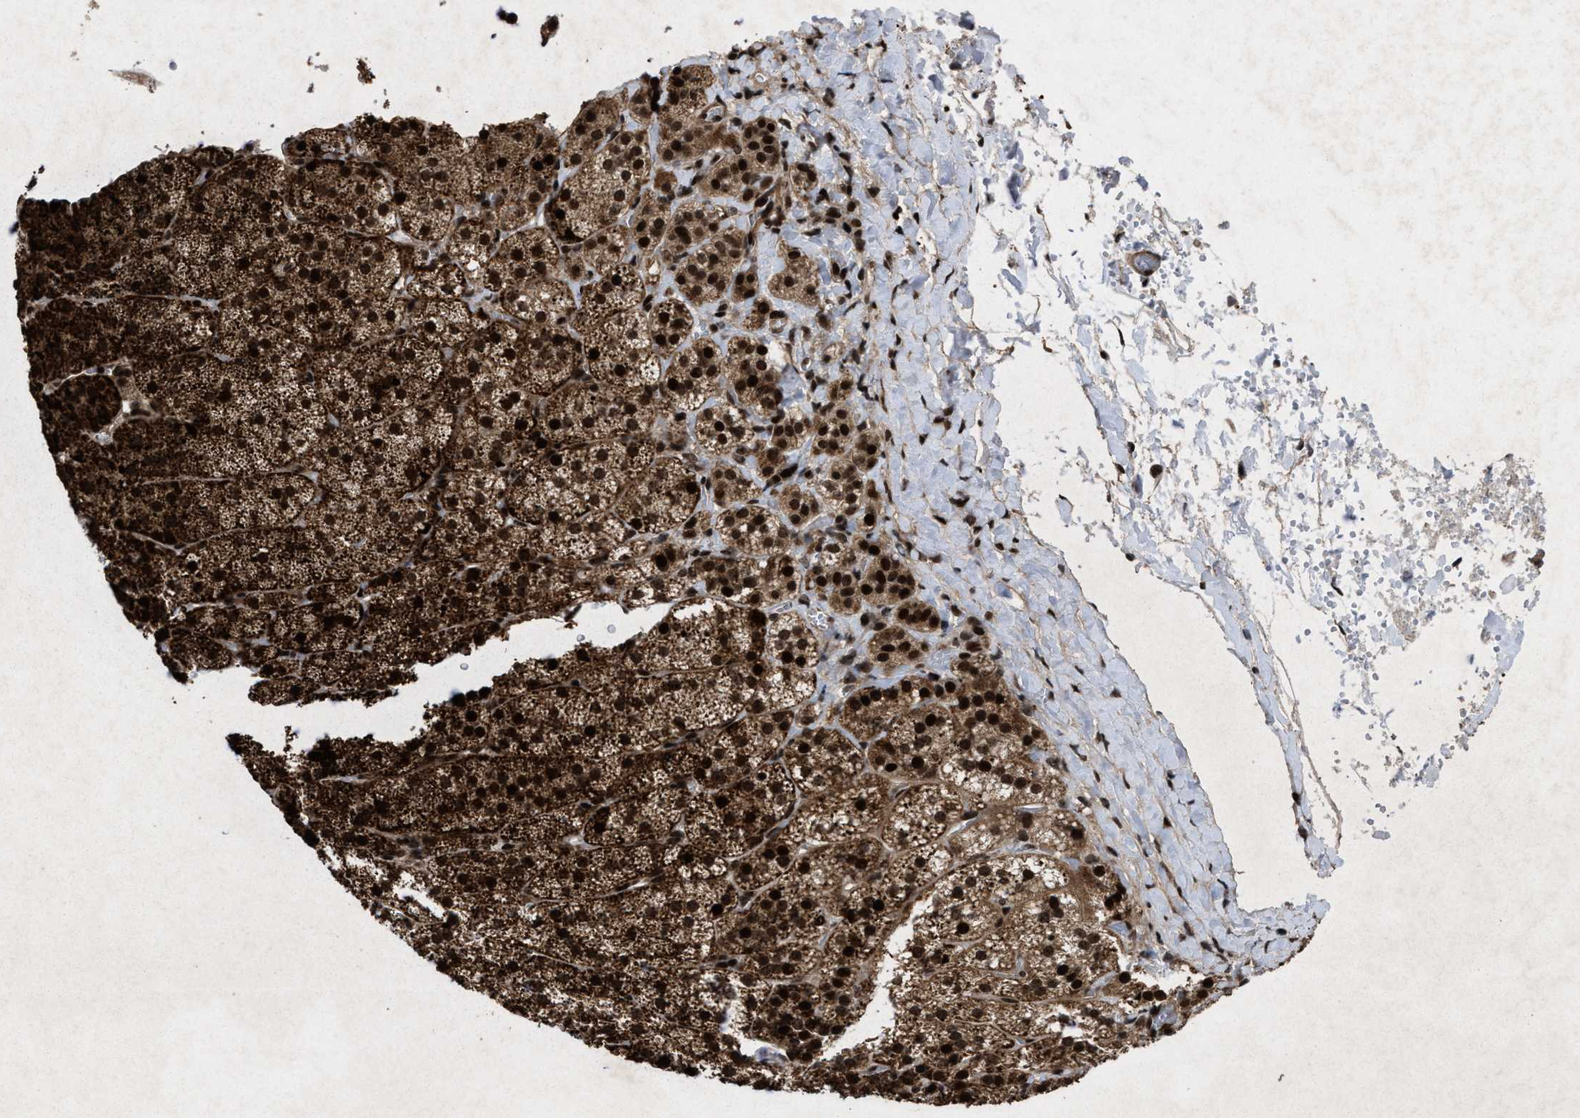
{"staining": {"intensity": "strong", "quantity": ">75%", "location": "cytoplasmic/membranous,nuclear"}, "tissue": "adrenal gland", "cell_type": "Glandular cells", "image_type": "normal", "snomed": [{"axis": "morphology", "description": "Normal tissue, NOS"}, {"axis": "topography", "description": "Adrenal gland"}], "caption": "The photomicrograph shows immunohistochemical staining of normal adrenal gland. There is strong cytoplasmic/membranous,nuclear staining is present in approximately >75% of glandular cells. The staining is performed using DAB (3,3'-diaminobenzidine) brown chromogen to label protein expression. The nuclei are counter-stained blue using hematoxylin.", "gene": "WIZ", "patient": {"sex": "female", "age": 44}}